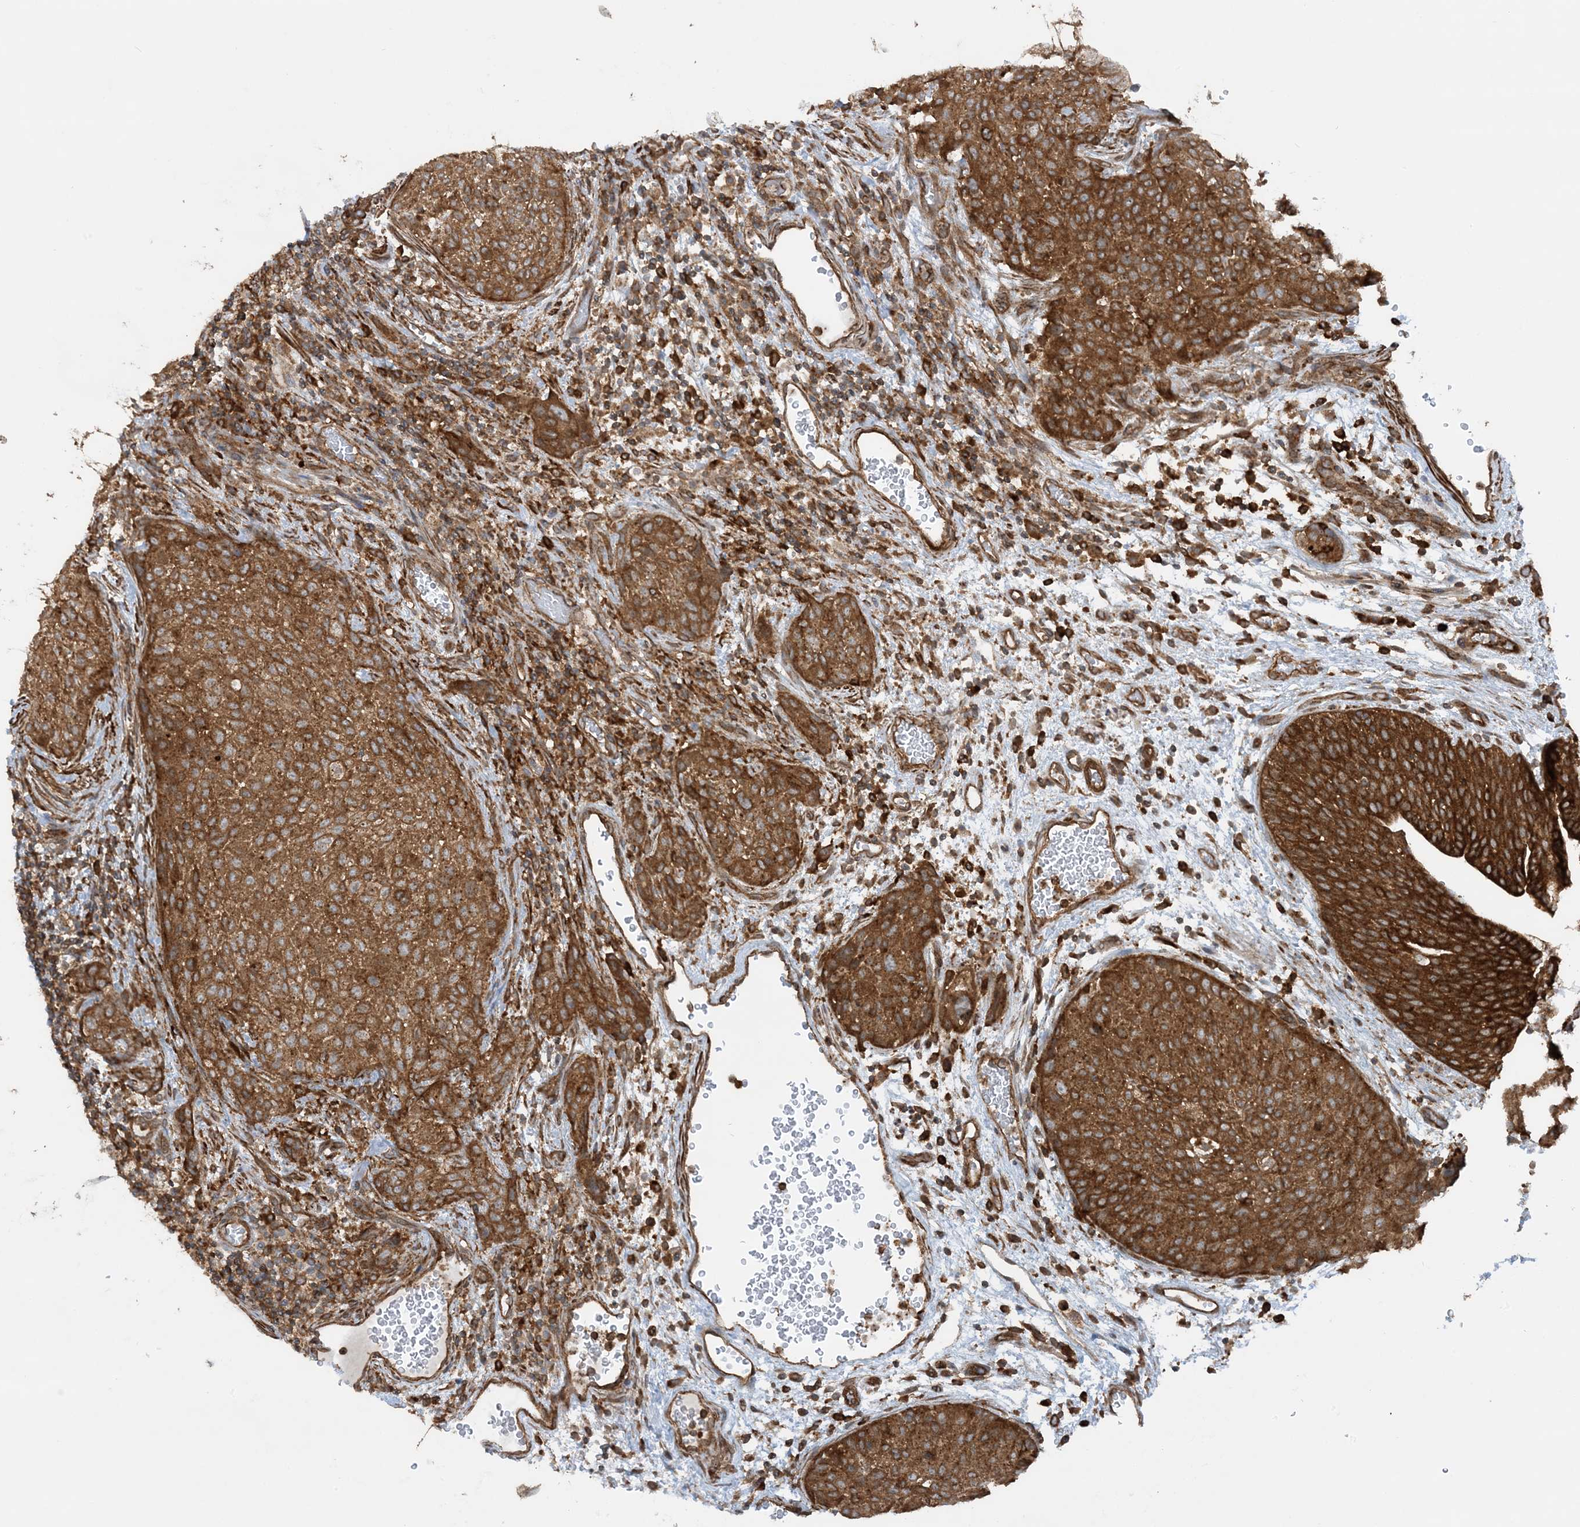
{"staining": {"intensity": "strong", "quantity": ">75%", "location": "cytoplasmic/membranous"}, "tissue": "urothelial cancer", "cell_type": "Tumor cells", "image_type": "cancer", "snomed": [{"axis": "morphology", "description": "Urothelial carcinoma, High grade"}, {"axis": "topography", "description": "Urinary bladder"}], "caption": "Protein expression analysis of urothelial cancer displays strong cytoplasmic/membranous positivity in about >75% of tumor cells. (DAB = brown stain, brightfield microscopy at high magnification).", "gene": "STAM2", "patient": {"sex": "male", "age": 35}}